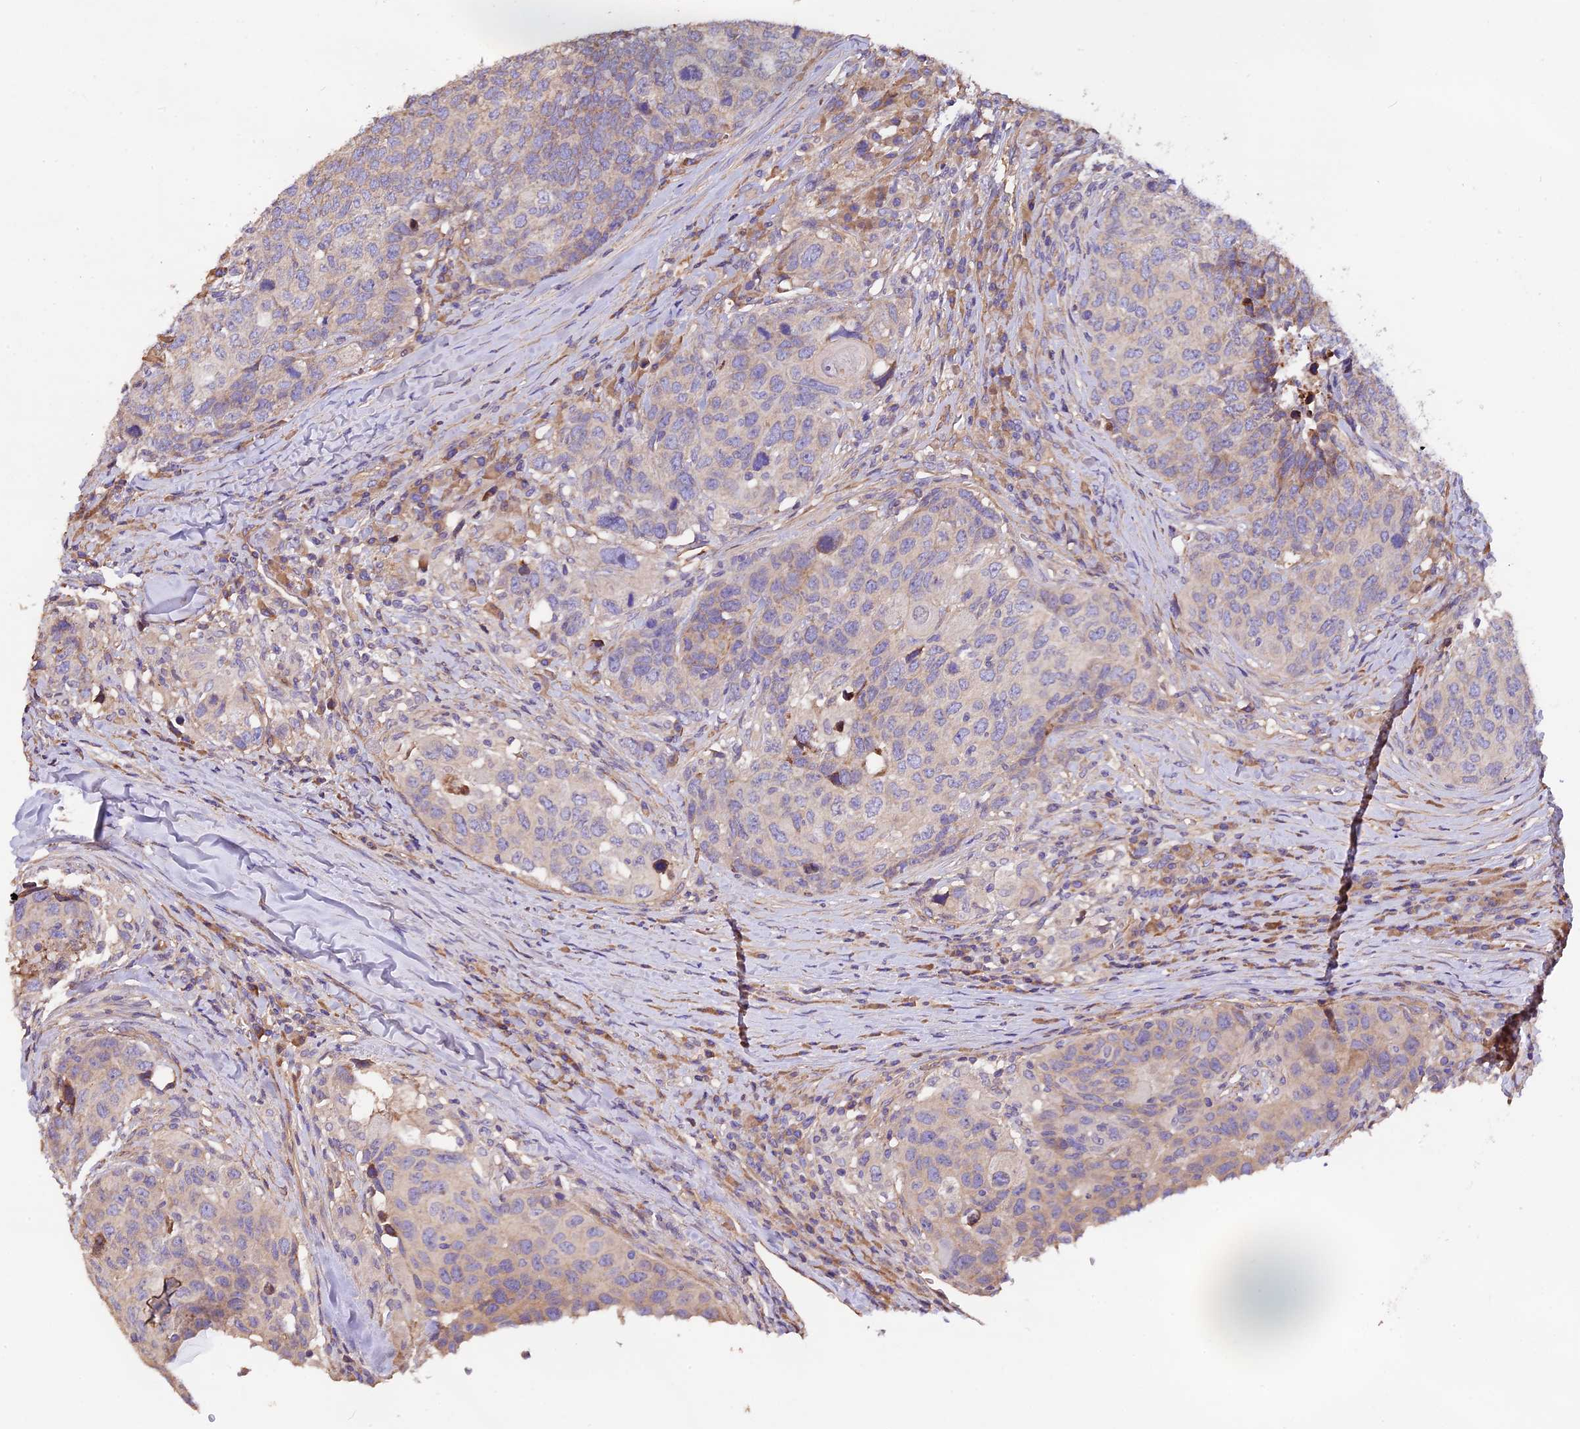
{"staining": {"intensity": "weak", "quantity": "<25%", "location": "cytoplasmic/membranous"}, "tissue": "head and neck cancer", "cell_type": "Tumor cells", "image_type": "cancer", "snomed": [{"axis": "morphology", "description": "Squamous cell carcinoma, NOS"}, {"axis": "topography", "description": "Head-Neck"}], "caption": "High magnification brightfield microscopy of head and neck cancer stained with DAB (3,3'-diaminobenzidine) (brown) and counterstained with hematoxylin (blue): tumor cells show no significant positivity.", "gene": "ERMARD", "patient": {"sex": "male", "age": 66}}